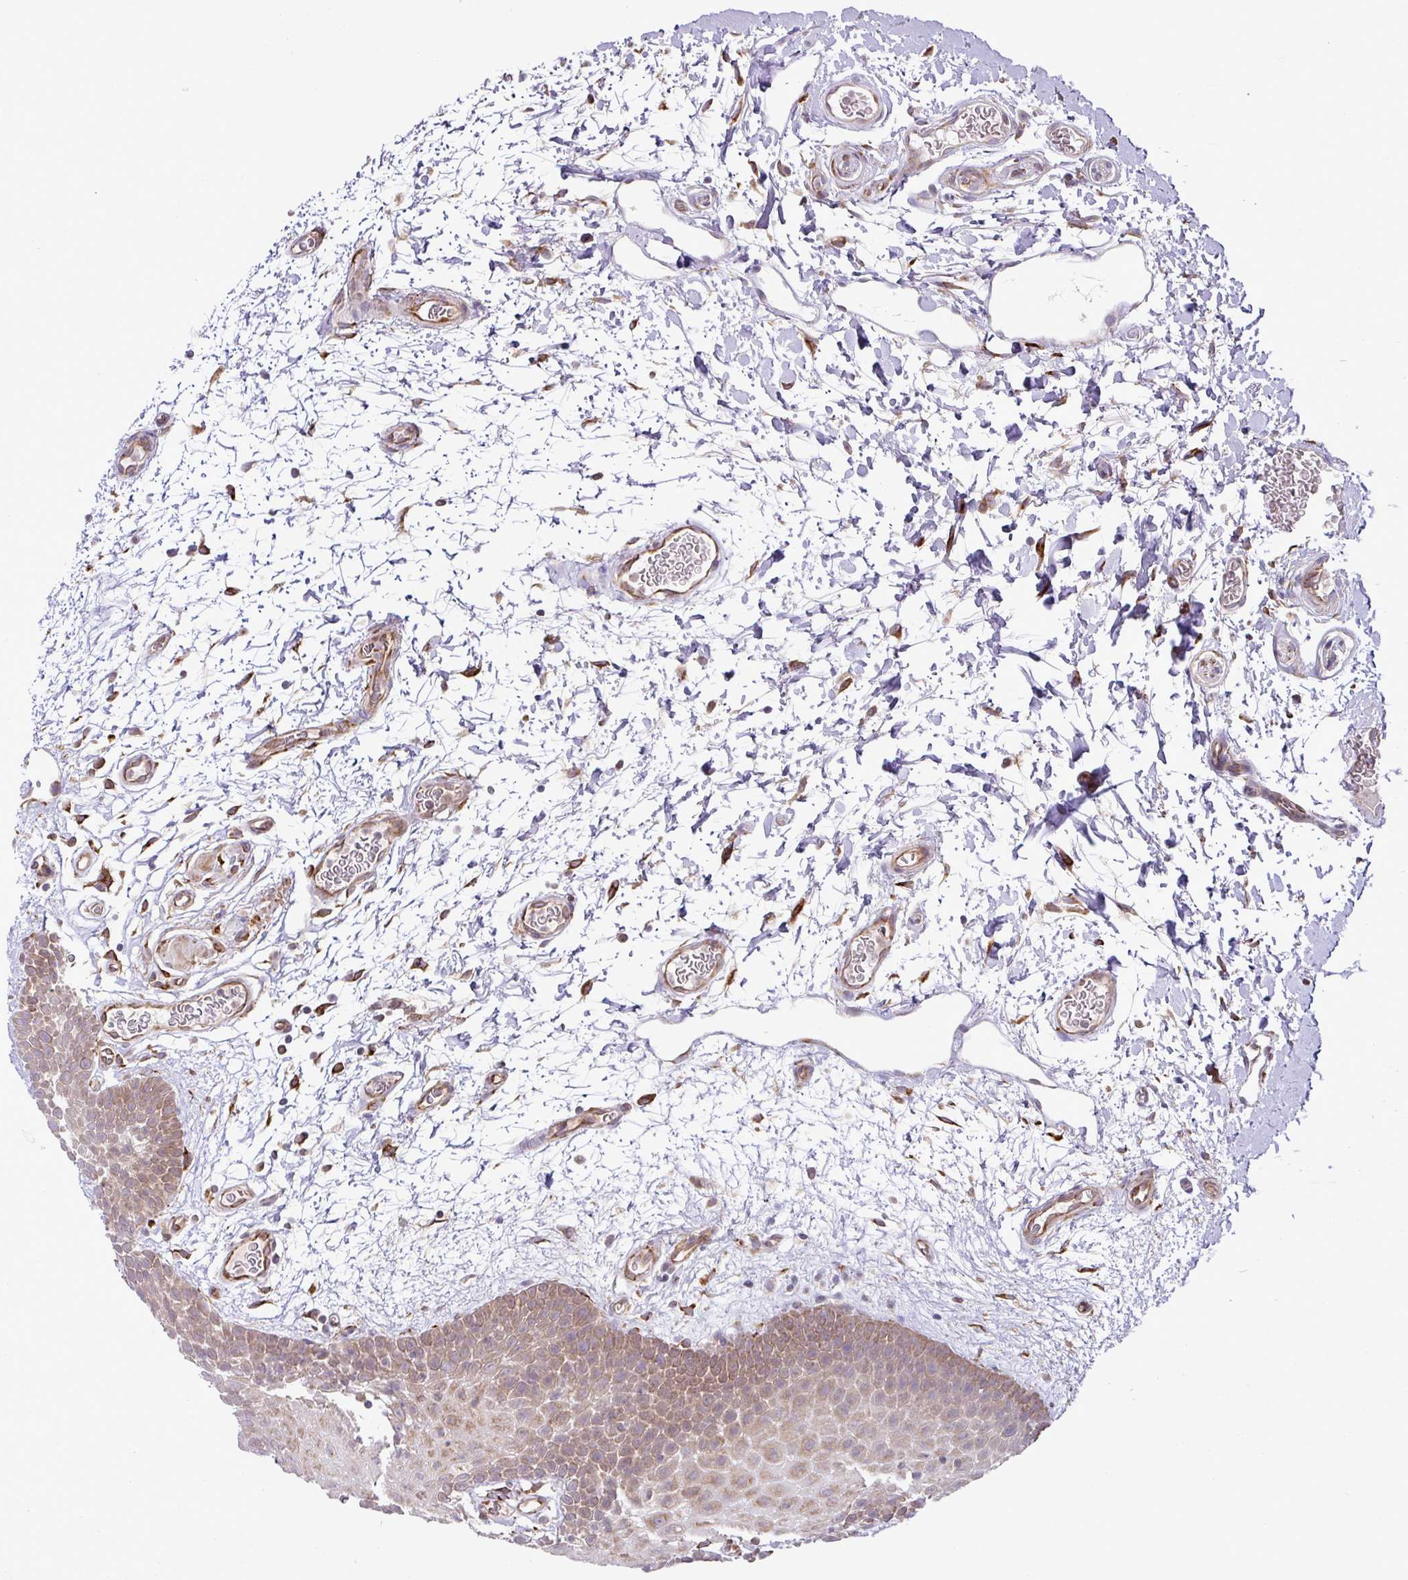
{"staining": {"intensity": "moderate", "quantity": ">75%", "location": "cytoplasmic/membranous"}, "tissue": "oral mucosa", "cell_type": "Squamous epithelial cells", "image_type": "normal", "snomed": [{"axis": "morphology", "description": "Normal tissue, NOS"}, {"axis": "morphology", "description": "Squamous cell carcinoma, NOS"}, {"axis": "topography", "description": "Oral tissue"}, {"axis": "topography", "description": "Tounge, NOS"}, {"axis": "topography", "description": "Head-Neck"}], "caption": "Squamous epithelial cells display medium levels of moderate cytoplasmic/membranous expression in about >75% of cells in unremarkable oral mucosa.", "gene": "SLC39A7", "patient": {"sex": "male", "age": 76}}